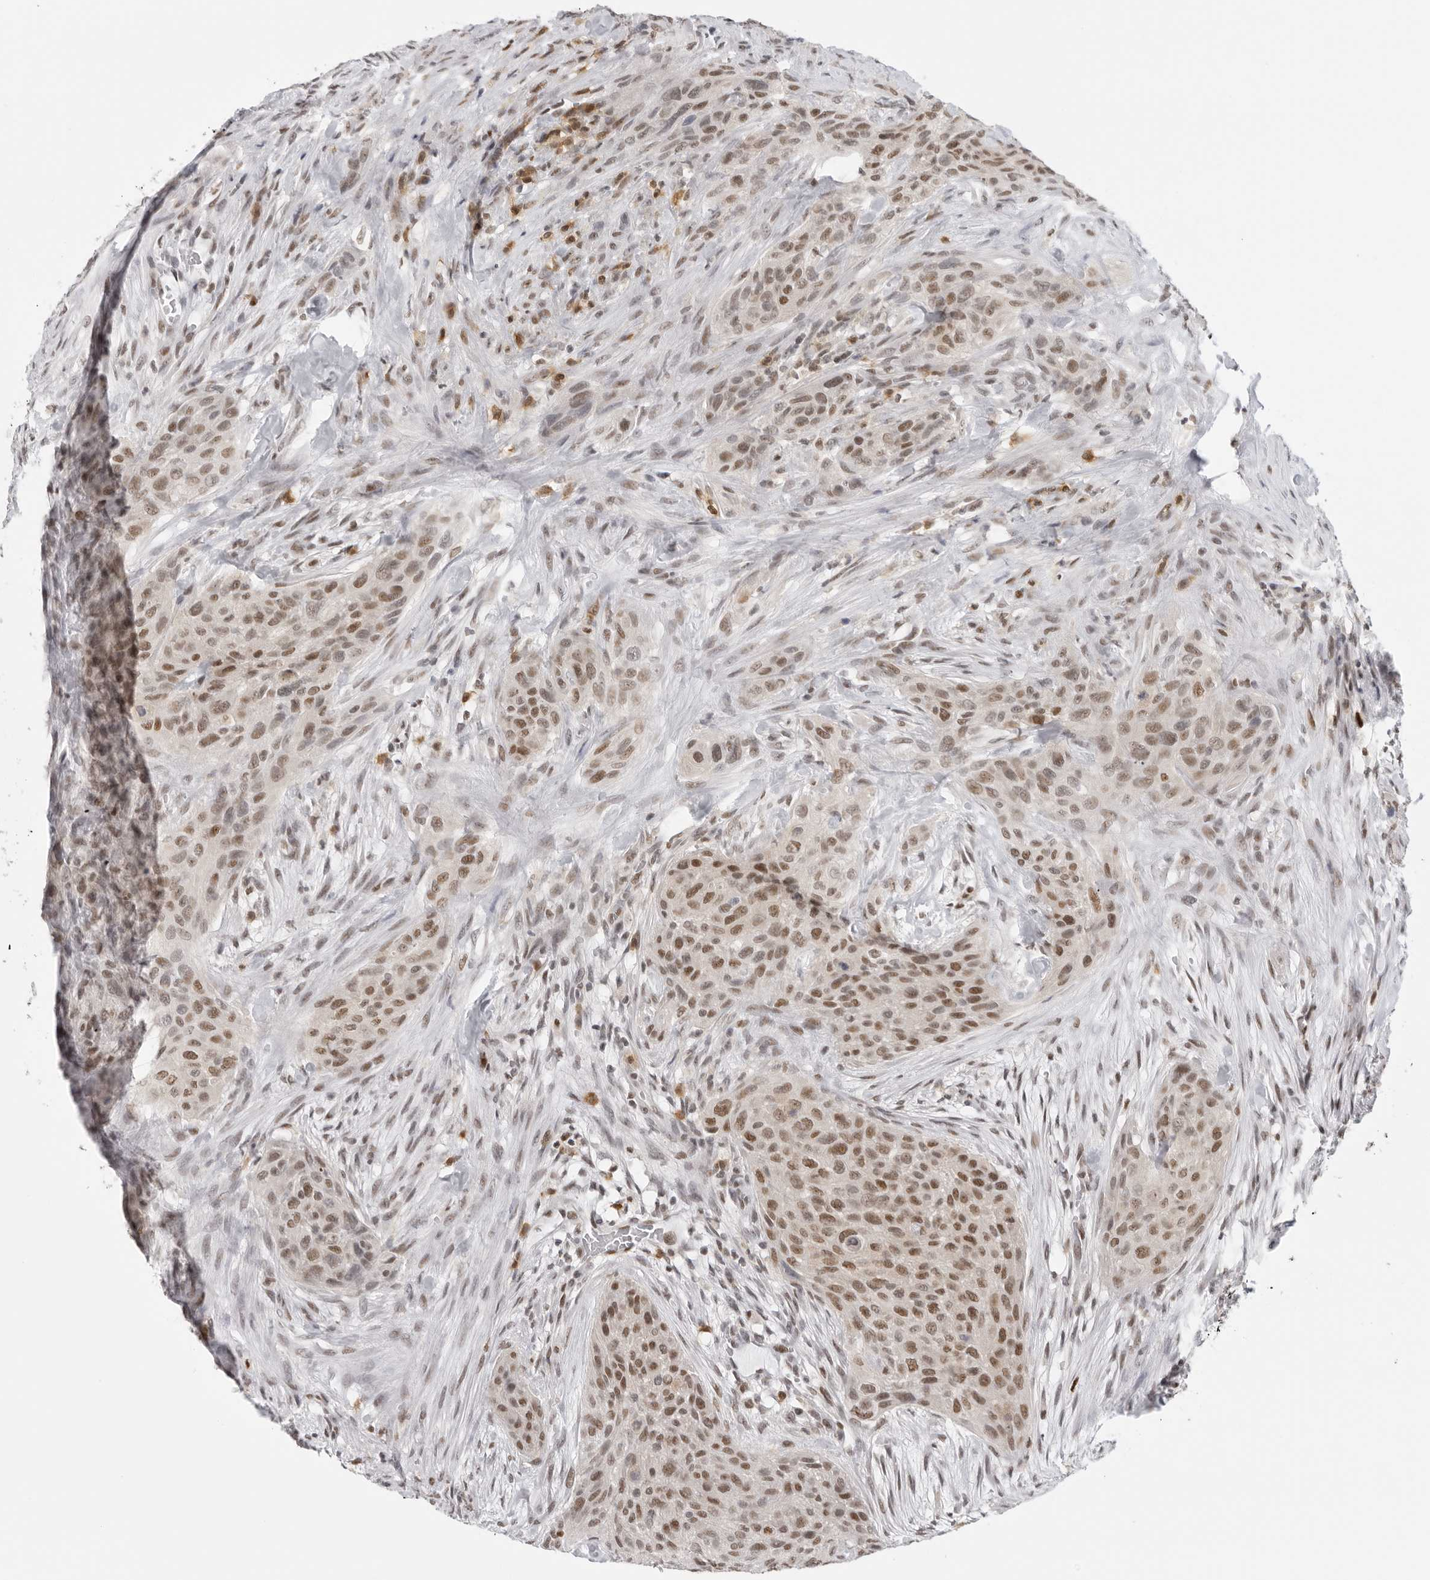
{"staining": {"intensity": "moderate", "quantity": ">75%", "location": "nuclear"}, "tissue": "urothelial cancer", "cell_type": "Tumor cells", "image_type": "cancer", "snomed": [{"axis": "morphology", "description": "Urothelial carcinoma, High grade"}, {"axis": "topography", "description": "Urinary bladder"}], "caption": "Protein positivity by IHC displays moderate nuclear staining in about >75% of tumor cells in urothelial cancer. (DAB IHC with brightfield microscopy, high magnification).", "gene": "RPA2", "patient": {"sex": "male", "age": 35}}